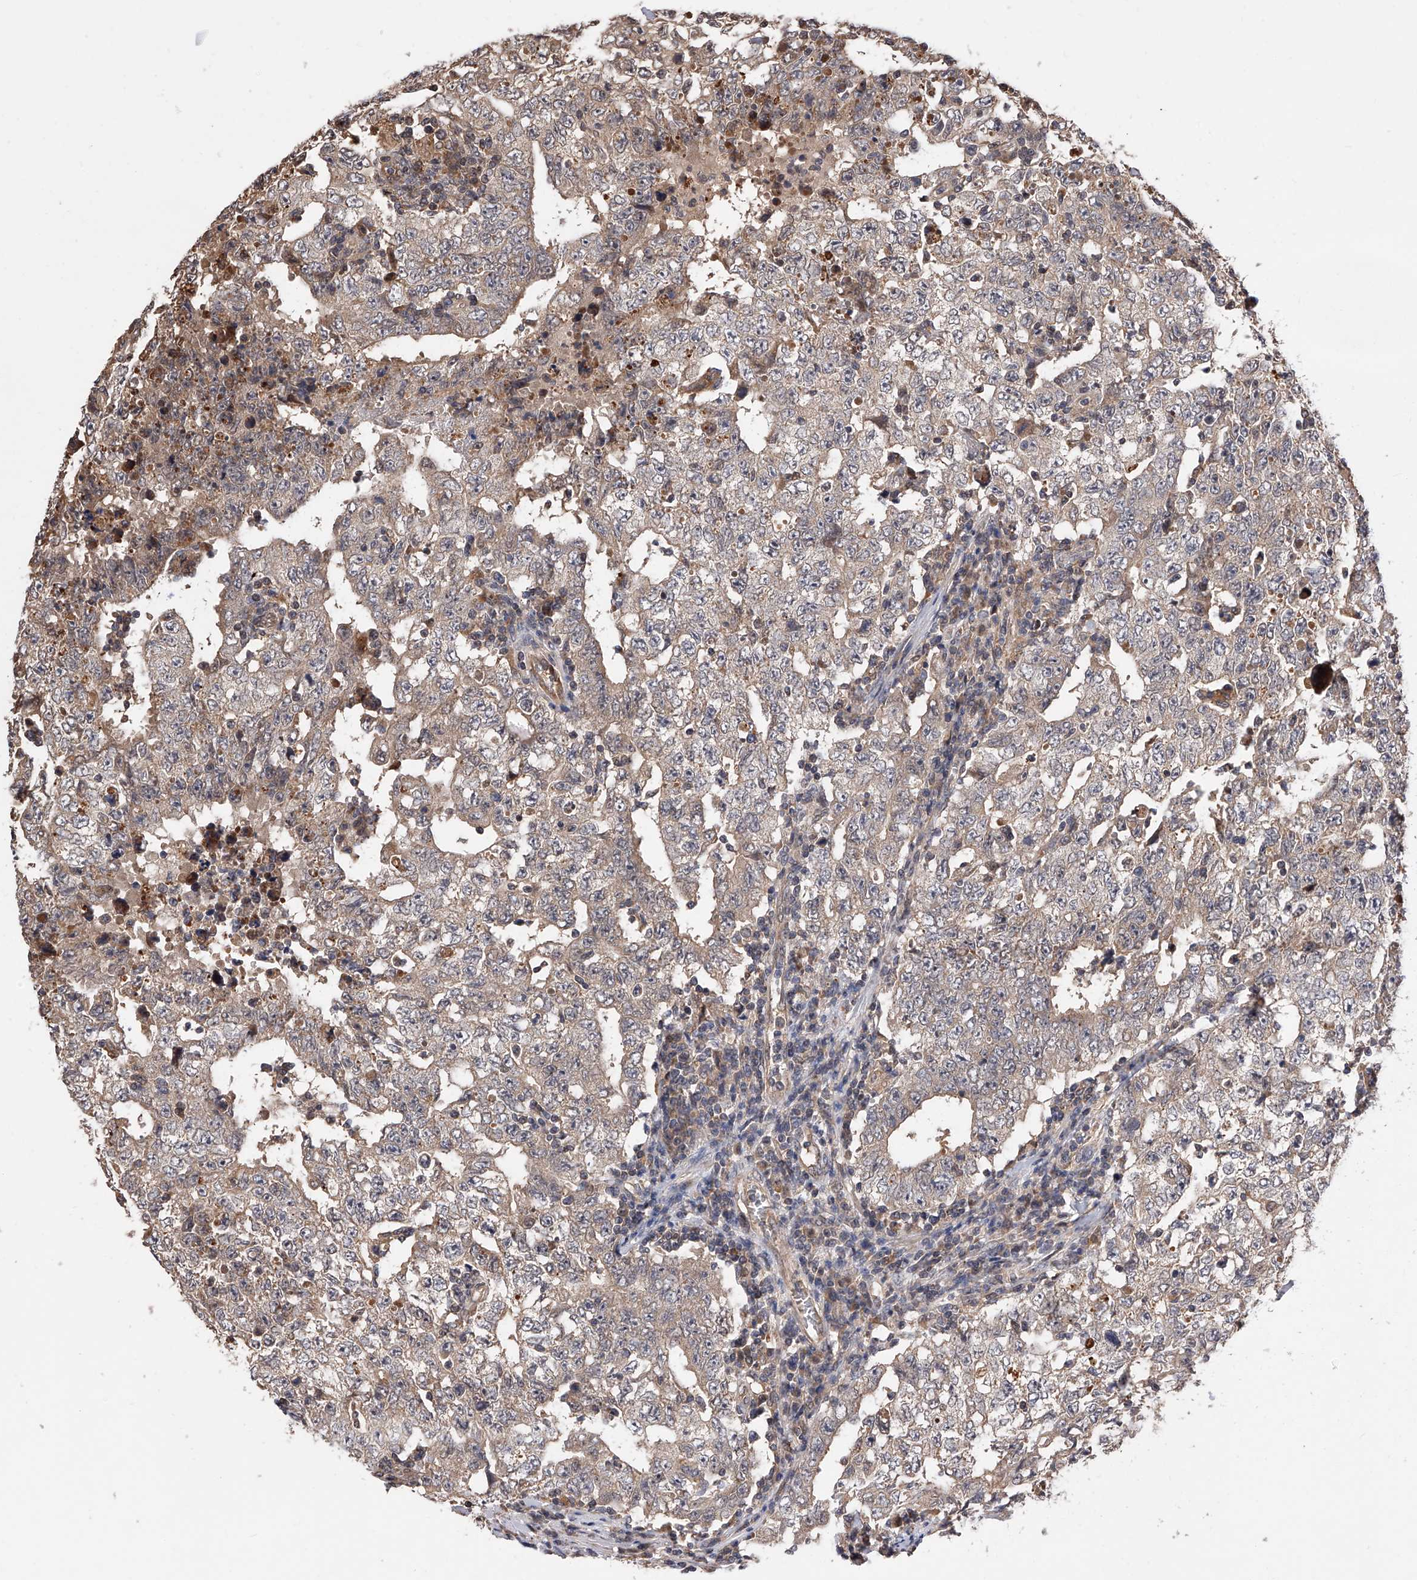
{"staining": {"intensity": "weak", "quantity": "25%-75%", "location": "cytoplasmic/membranous"}, "tissue": "testis cancer", "cell_type": "Tumor cells", "image_type": "cancer", "snomed": [{"axis": "morphology", "description": "Carcinoma, Embryonal, NOS"}, {"axis": "topography", "description": "Testis"}], "caption": "IHC histopathology image of testis cancer stained for a protein (brown), which displays low levels of weak cytoplasmic/membranous staining in about 25%-75% of tumor cells.", "gene": "GMDS", "patient": {"sex": "male", "age": 26}}